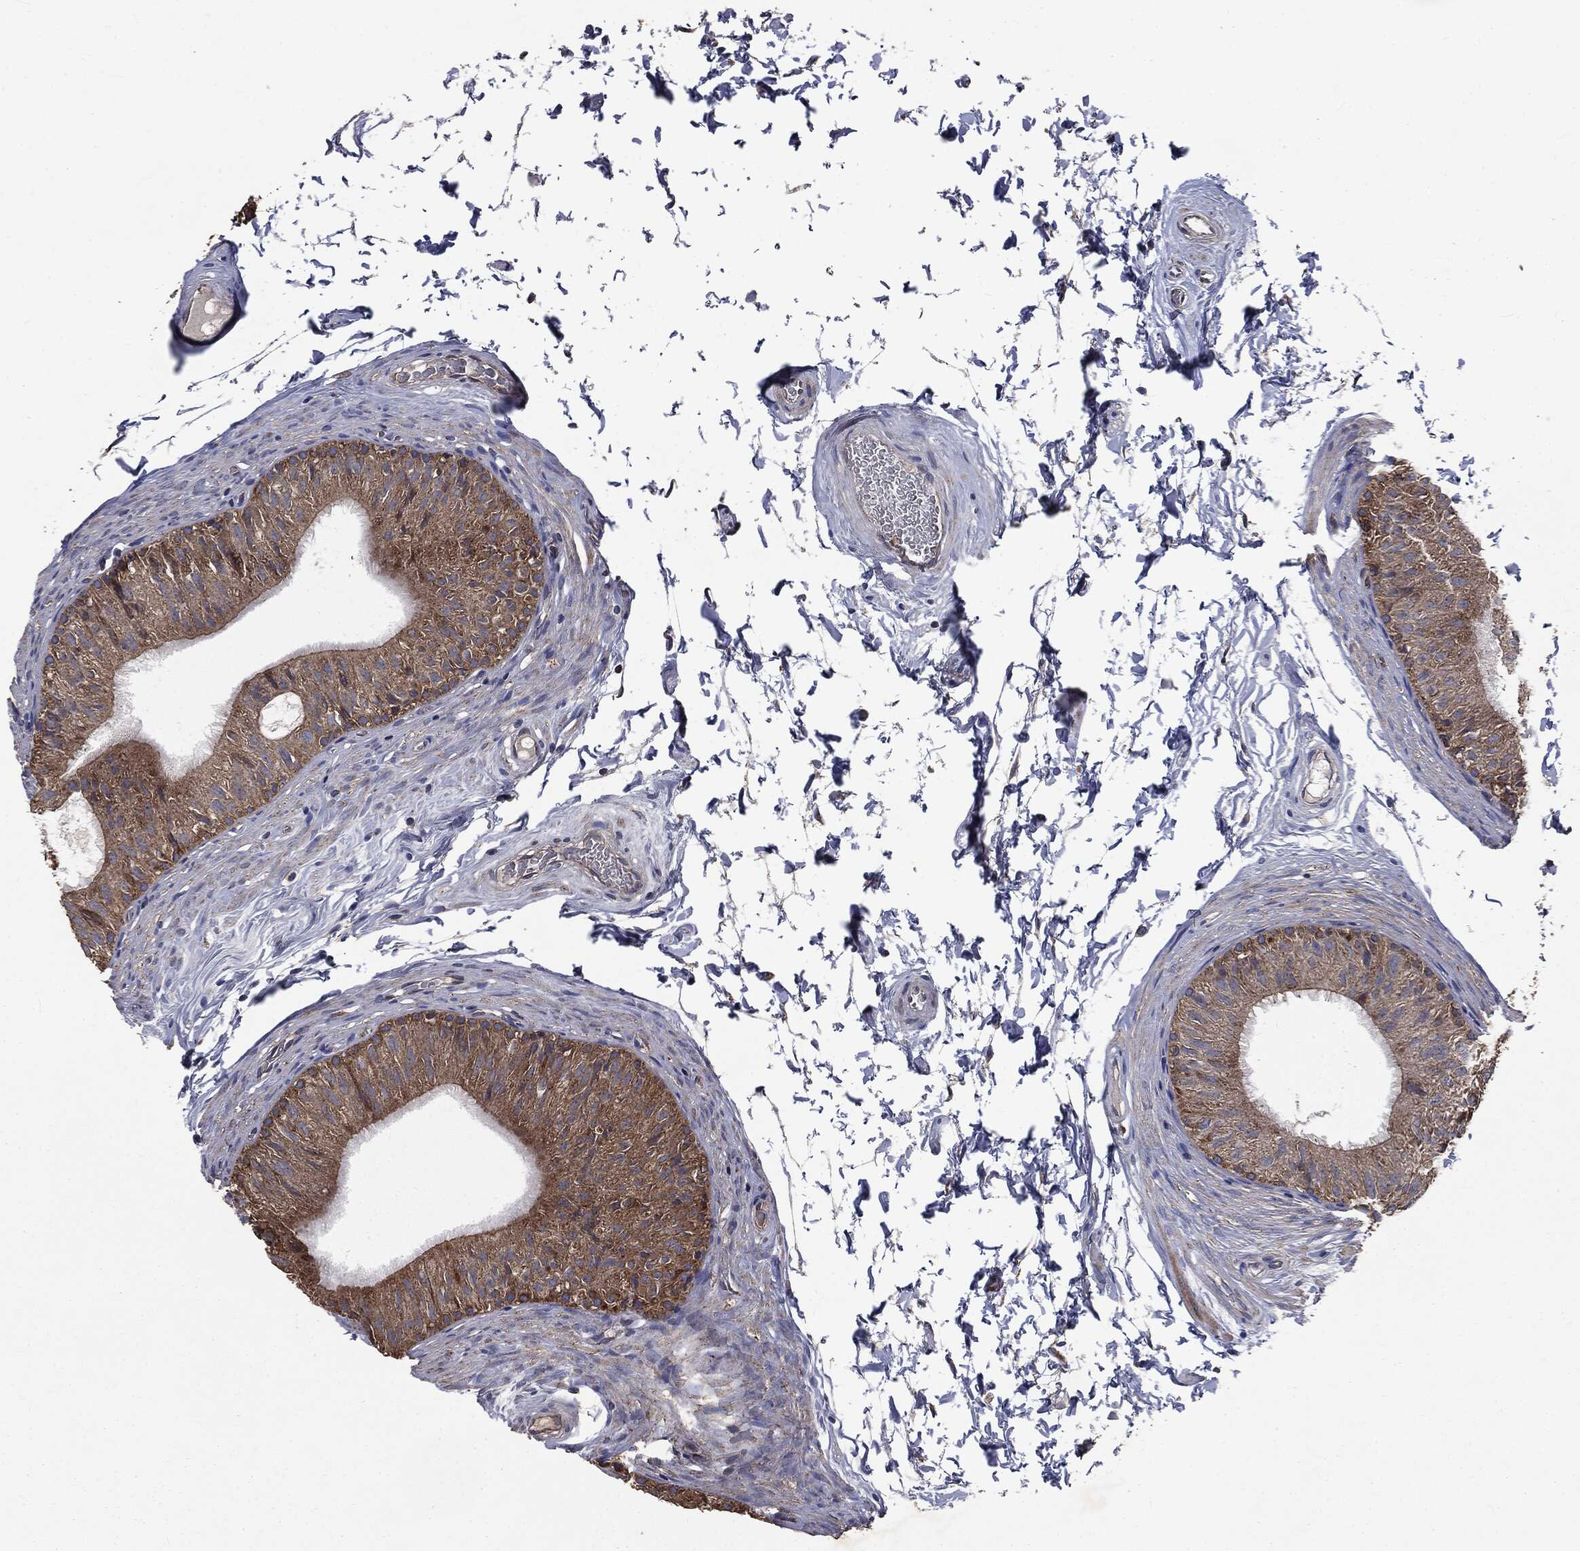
{"staining": {"intensity": "moderate", "quantity": ">75%", "location": "cytoplasmic/membranous"}, "tissue": "epididymis", "cell_type": "Glandular cells", "image_type": "normal", "snomed": [{"axis": "morphology", "description": "Normal tissue, NOS"}, {"axis": "topography", "description": "Epididymis"}], "caption": "This image shows immunohistochemistry (IHC) staining of normal human epididymis, with medium moderate cytoplasmic/membranous staining in approximately >75% of glandular cells.", "gene": "MAPK6", "patient": {"sex": "male", "age": 34}}